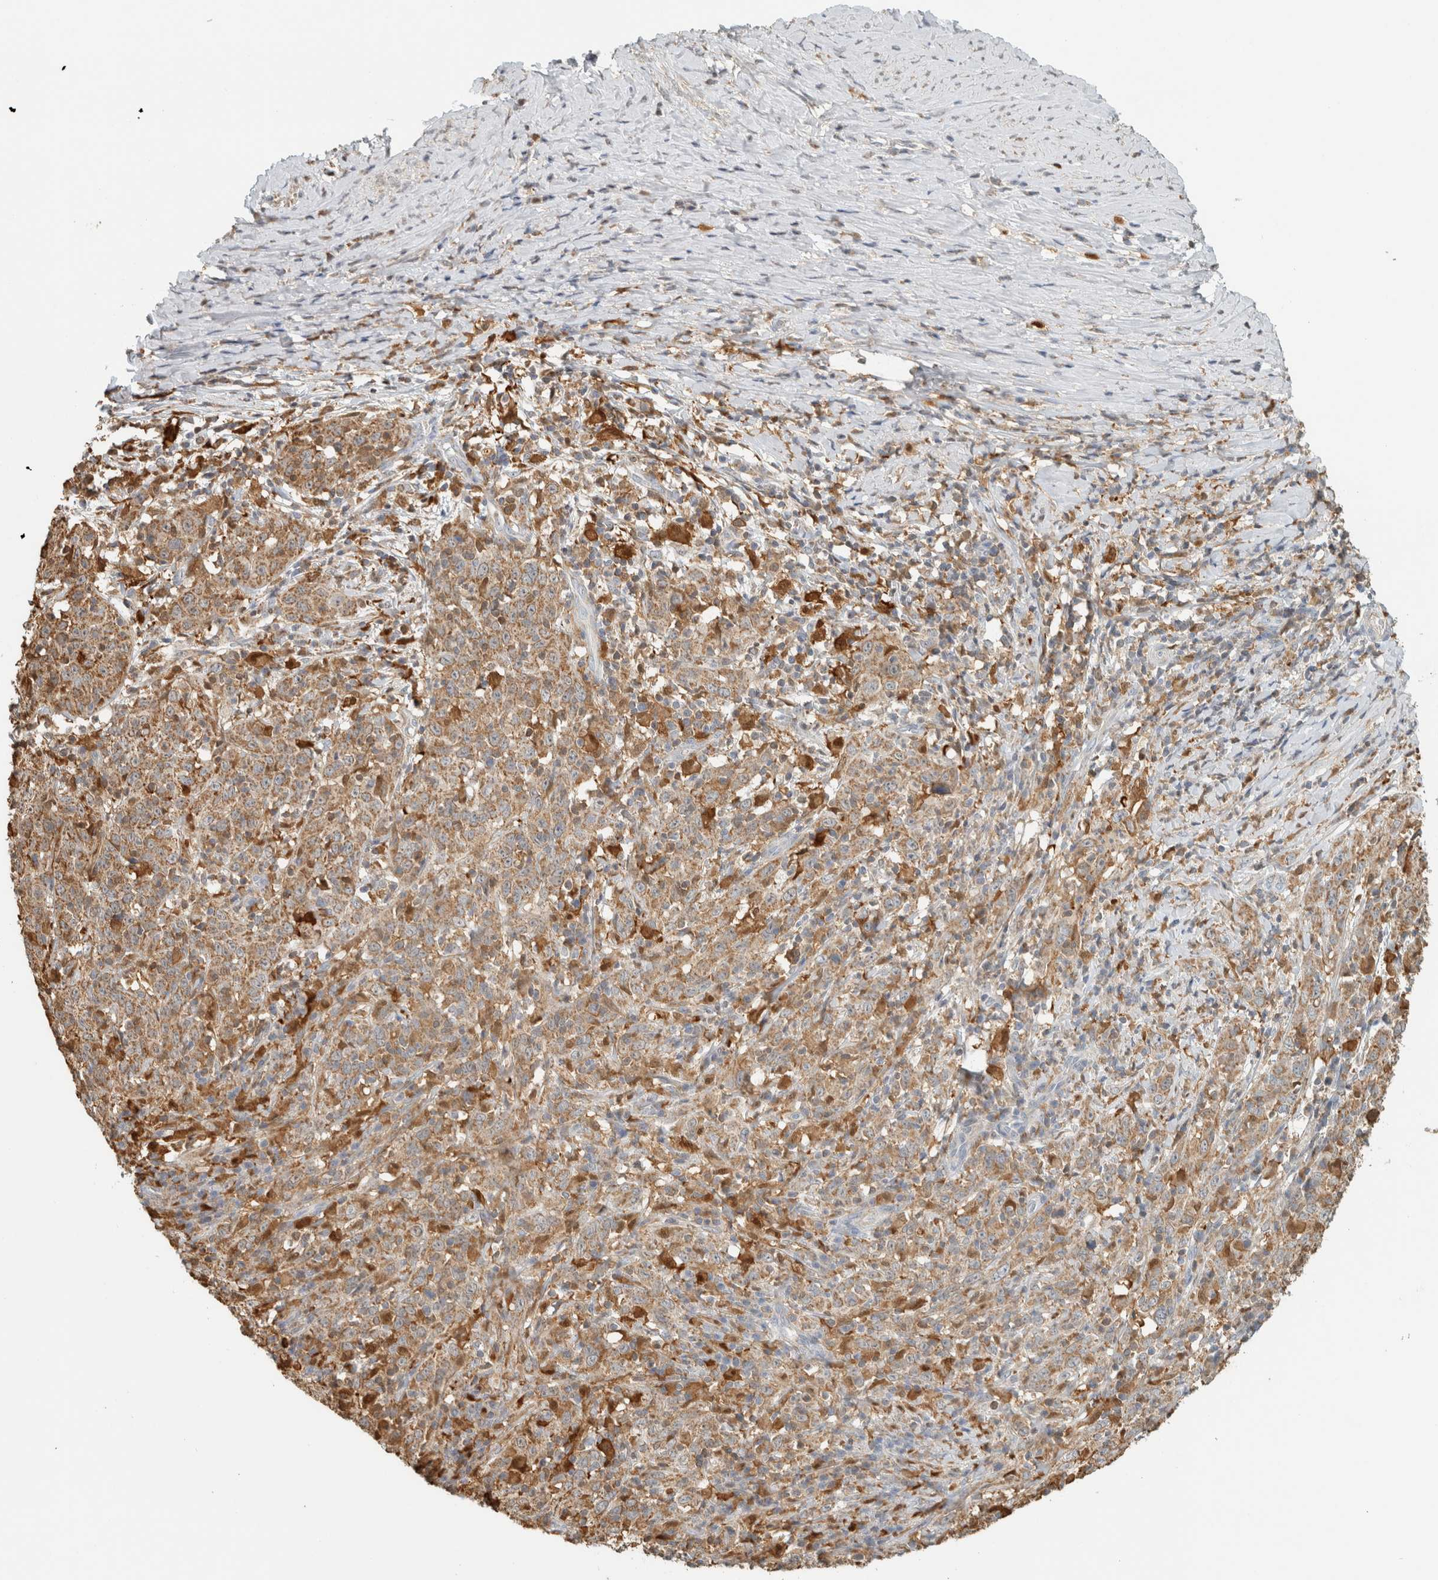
{"staining": {"intensity": "moderate", "quantity": ">75%", "location": "cytoplasmic/membranous"}, "tissue": "cervical cancer", "cell_type": "Tumor cells", "image_type": "cancer", "snomed": [{"axis": "morphology", "description": "Squamous cell carcinoma, NOS"}, {"axis": "topography", "description": "Cervix"}], "caption": "The immunohistochemical stain highlights moderate cytoplasmic/membranous expression in tumor cells of cervical cancer (squamous cell carcinoma) tissue. The staining is performed using DAB brown chromogen to label protein expression. The nuclei are counter-stained blue using hematoxylin.", "gene": "CAPG", "patient": {"sex": "female", "age": 46}}